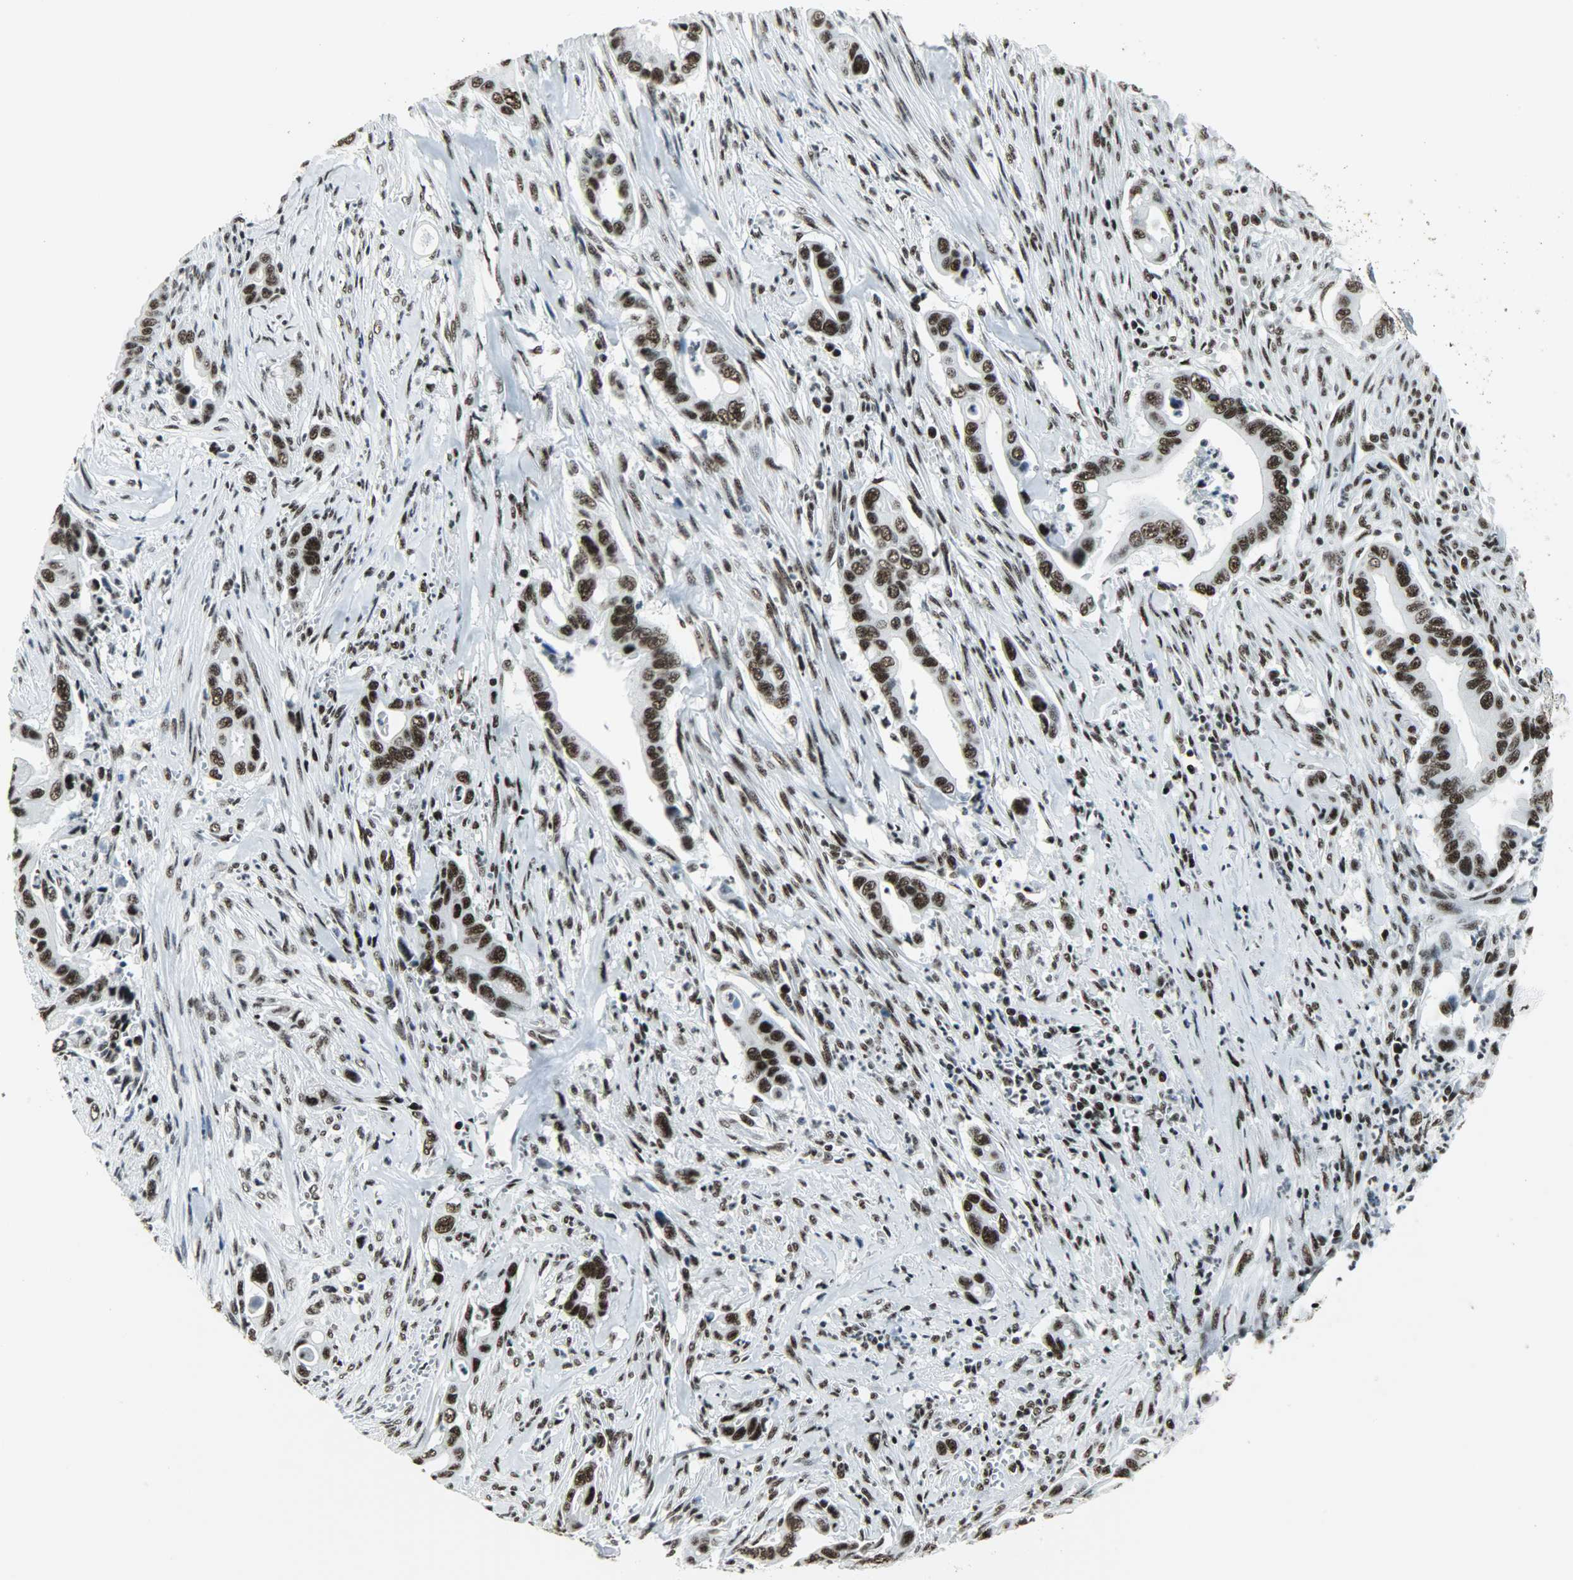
{"staining": {"intensity": "strong", "quantity": ">75%", "location": "nuclear"}, "tissue": "pancreatic cancer", "cell_type": "Tumor cells", "image_type": "cancer", "snomed": [{"axis": "morphology", "description": "Adenocarcinoma, NOS"}, {"axis": "topography", "description": "Pancreas"}], "caption": "Pancreatic adenocarcinoma stained with IHC demonstrates strong nuclear expression in approximately >75% of tumor cells.", "gene": "SNRPA", "patient": {"sex": "male", "age": 59}}